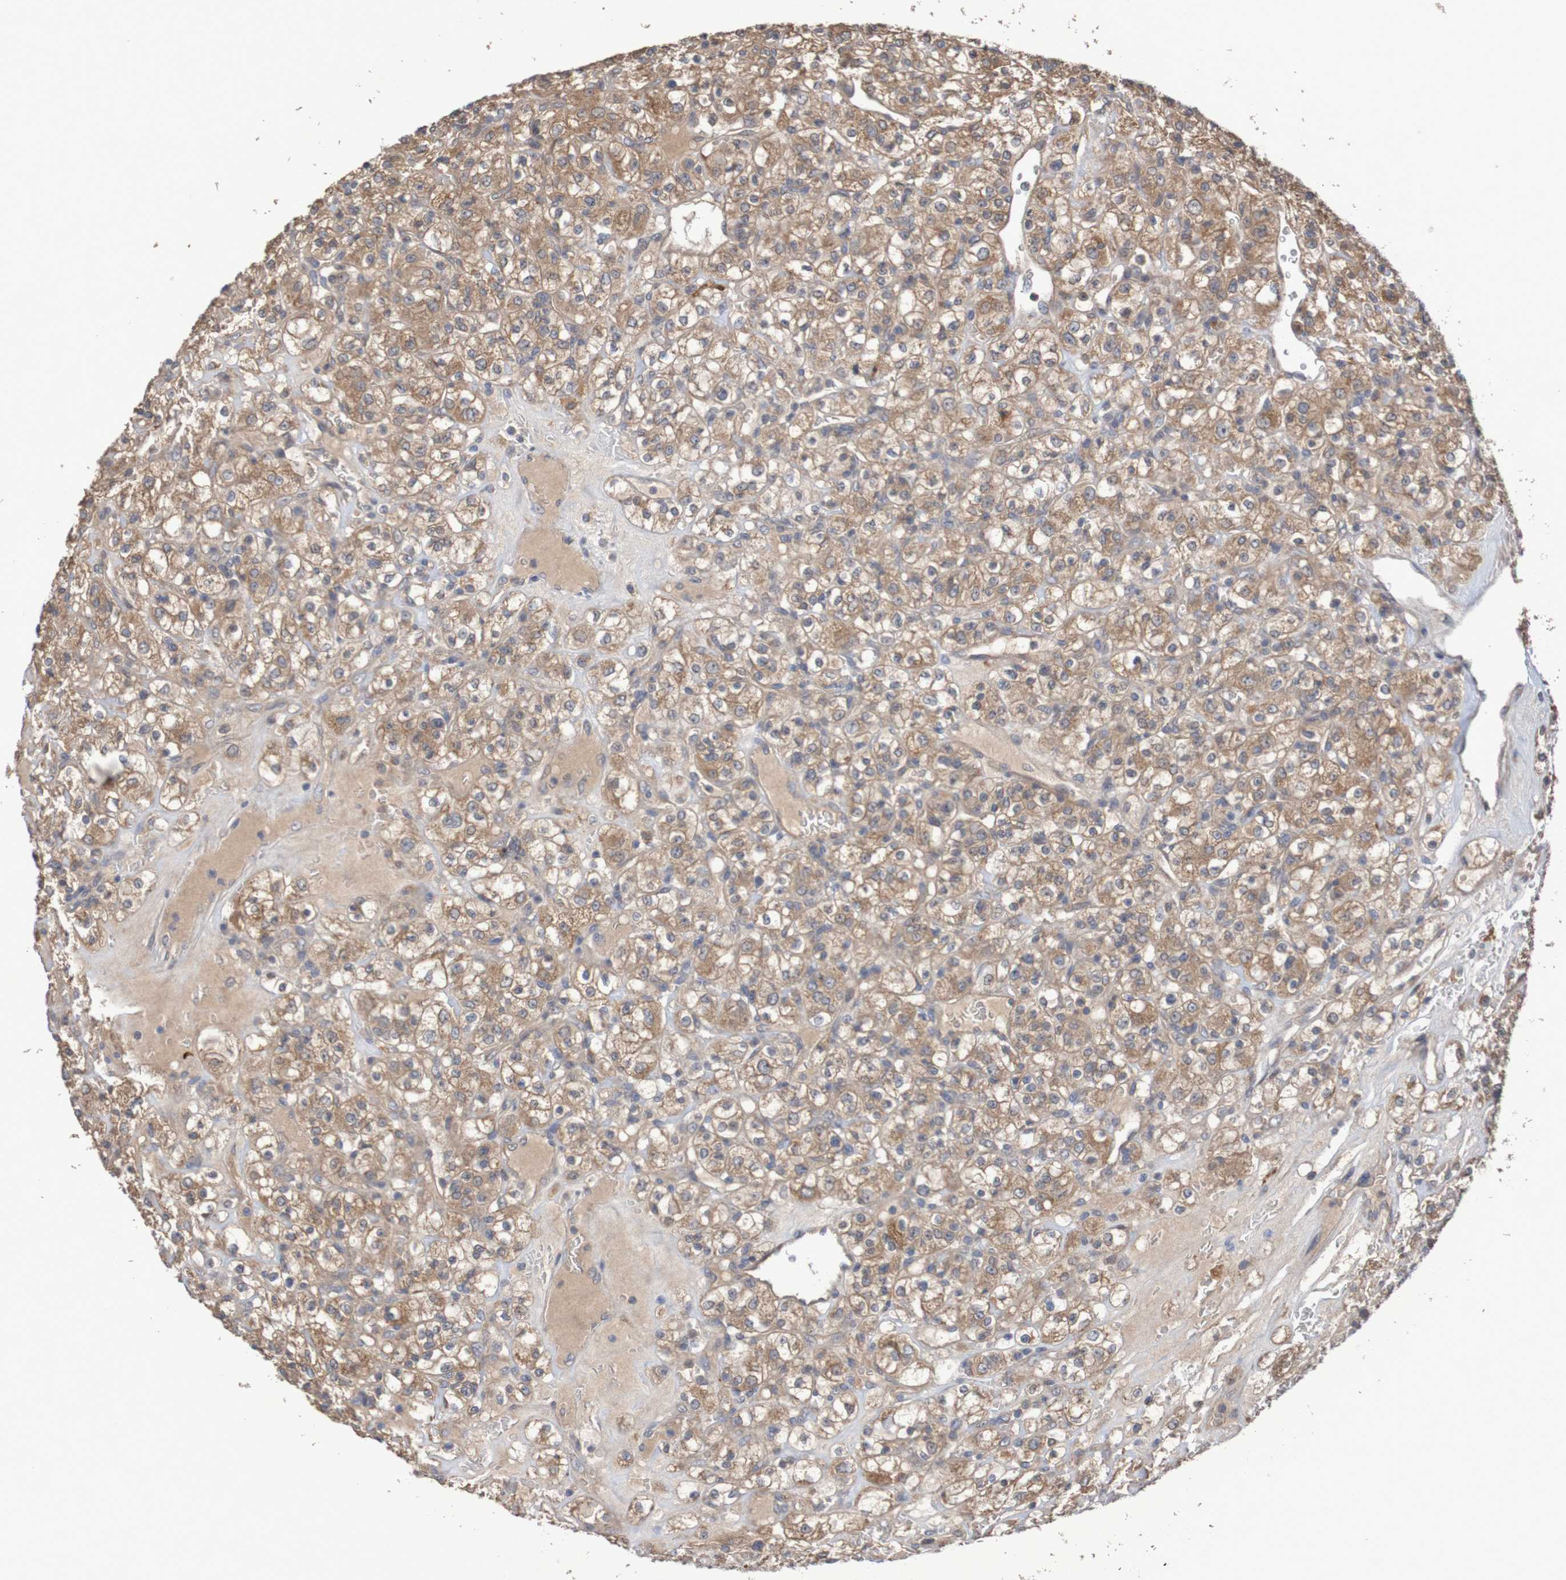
{"staining": {"intensity": "moderate", "quantity": ">75%", "location": "cytoplasmic/membranous"}, "tissue": "renal cancer", "cell_type": "Tumor cells", "image_type": "cancer", "snomed": [{"axis": "morphology", "description": "Normal tissue, NOS"}, {"axis": "morphology", "description": "Adenocarcinoma, NOS"}, {"axis": "topography", "description": "Kidney"}], "caption": "Protein expression analysis of human renal adenocarcinoma reveals moderate cytoplasmic/membranous positivity in about >75% of tumor cells. The protein of interest is stained brown, and the nuclei are stained in blue (DAB IHC with brightfield microscopy, high magnification).", "gene": "PHYH", "patient": {"sex": "female", "age": 72}}